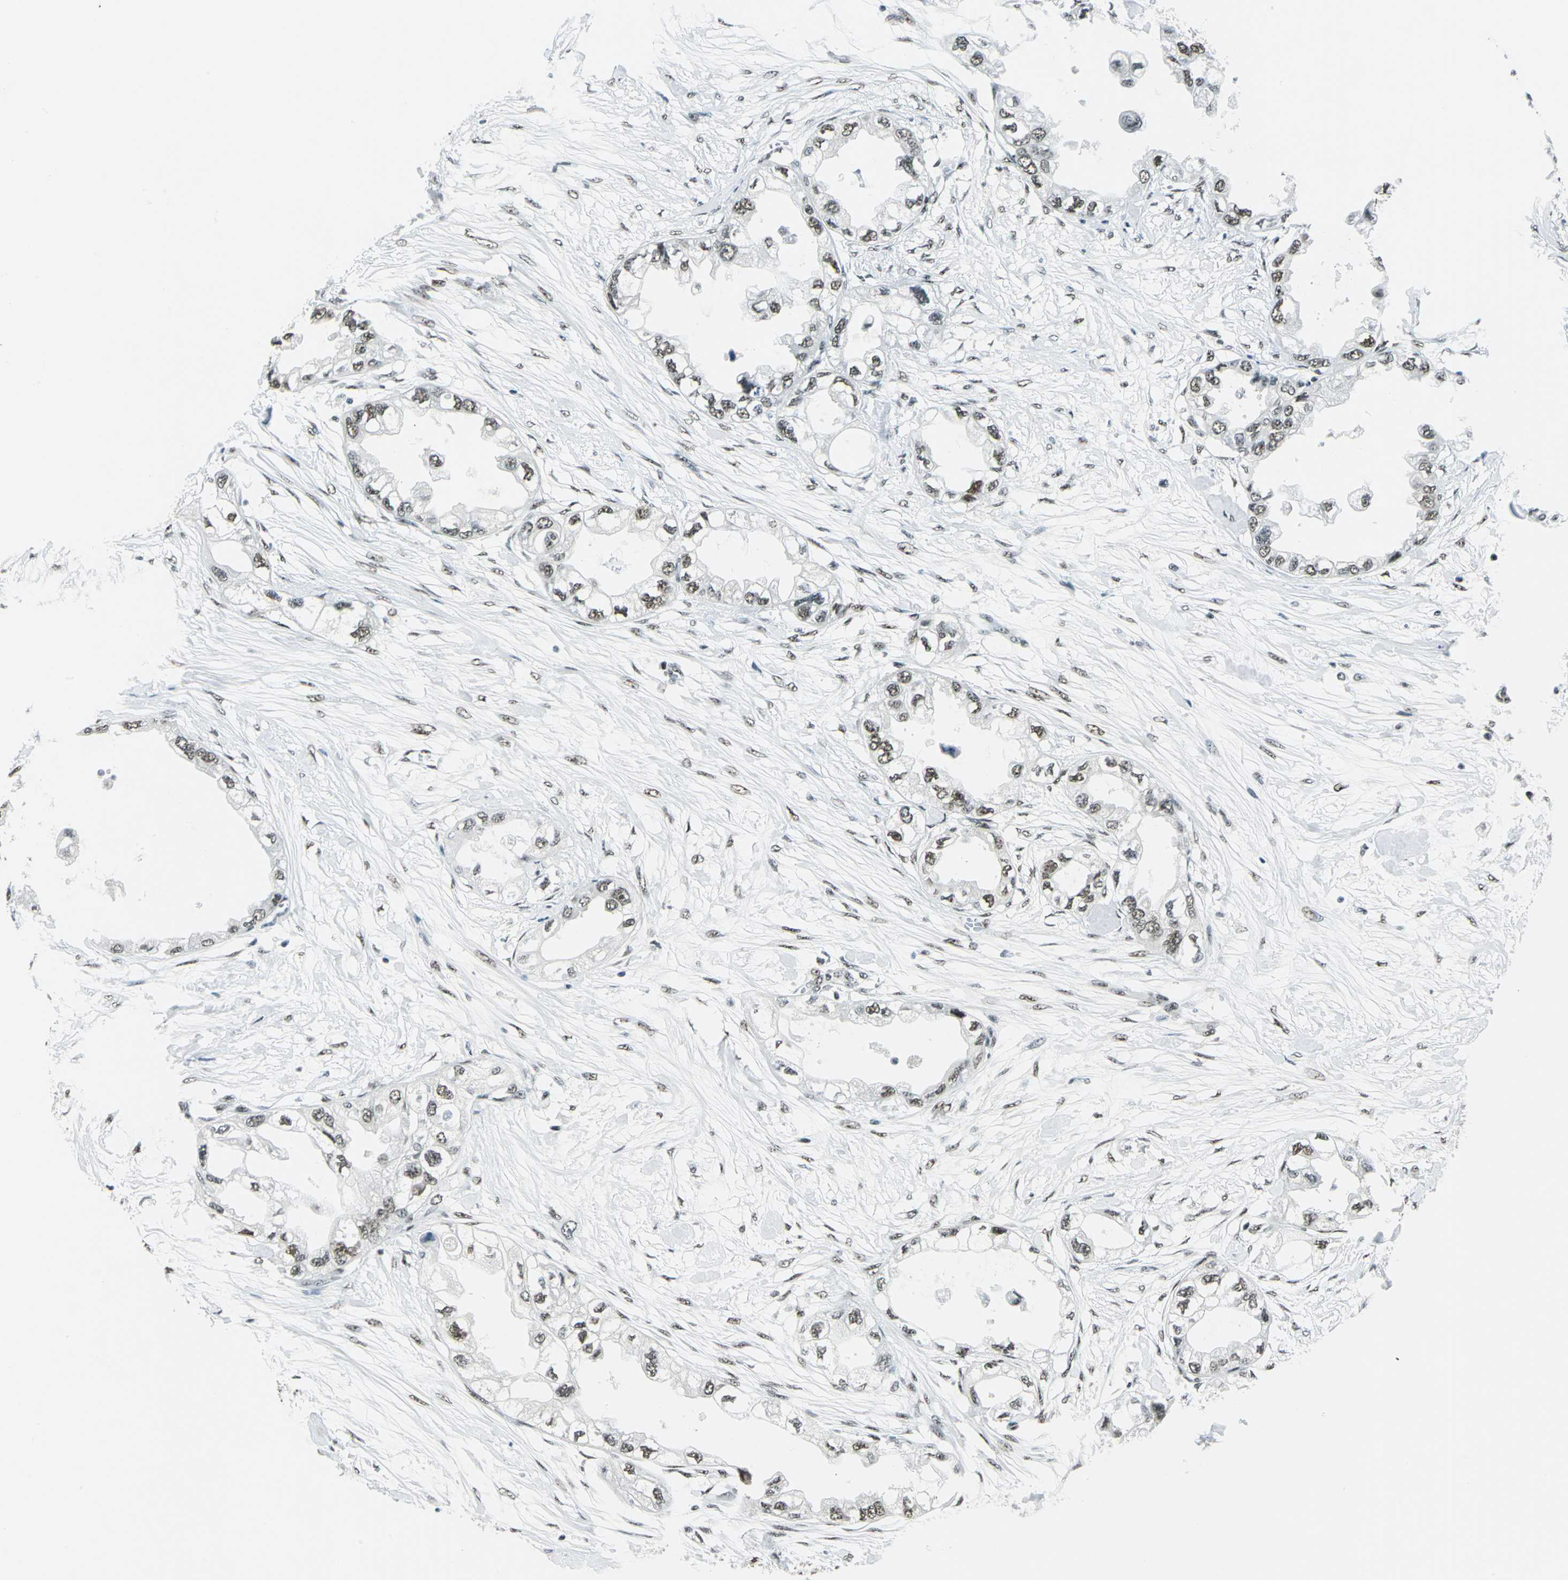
{"staining": {"intensity": "strong", "quantity": ">75%", "location": "nuclear"}, "tissue": "endometrial cancer", "cell_type": "Tumor cells", "image_type": "cancer", "snomed": [{"axis": "morphology", "description": "Adenocarcinoma, NOS"}, {"axis": "topography", "description": "Endometrium"}], "caption": "Immunohistochemistry (IHC) staining of adenocarcinoma (endometrial), which exhibits high levels of strong nuclear staining in approximately >75% of tumor cells indicating strong nuclear protein positivity. The staining was performed using DAB (3,3'-diaminobenzidine) (brown) for protein detection and nuclei were counterstained in hematoxylin (blue).", "gene": "KAT6B", "patient": {"sex": "female", "age": 67}}